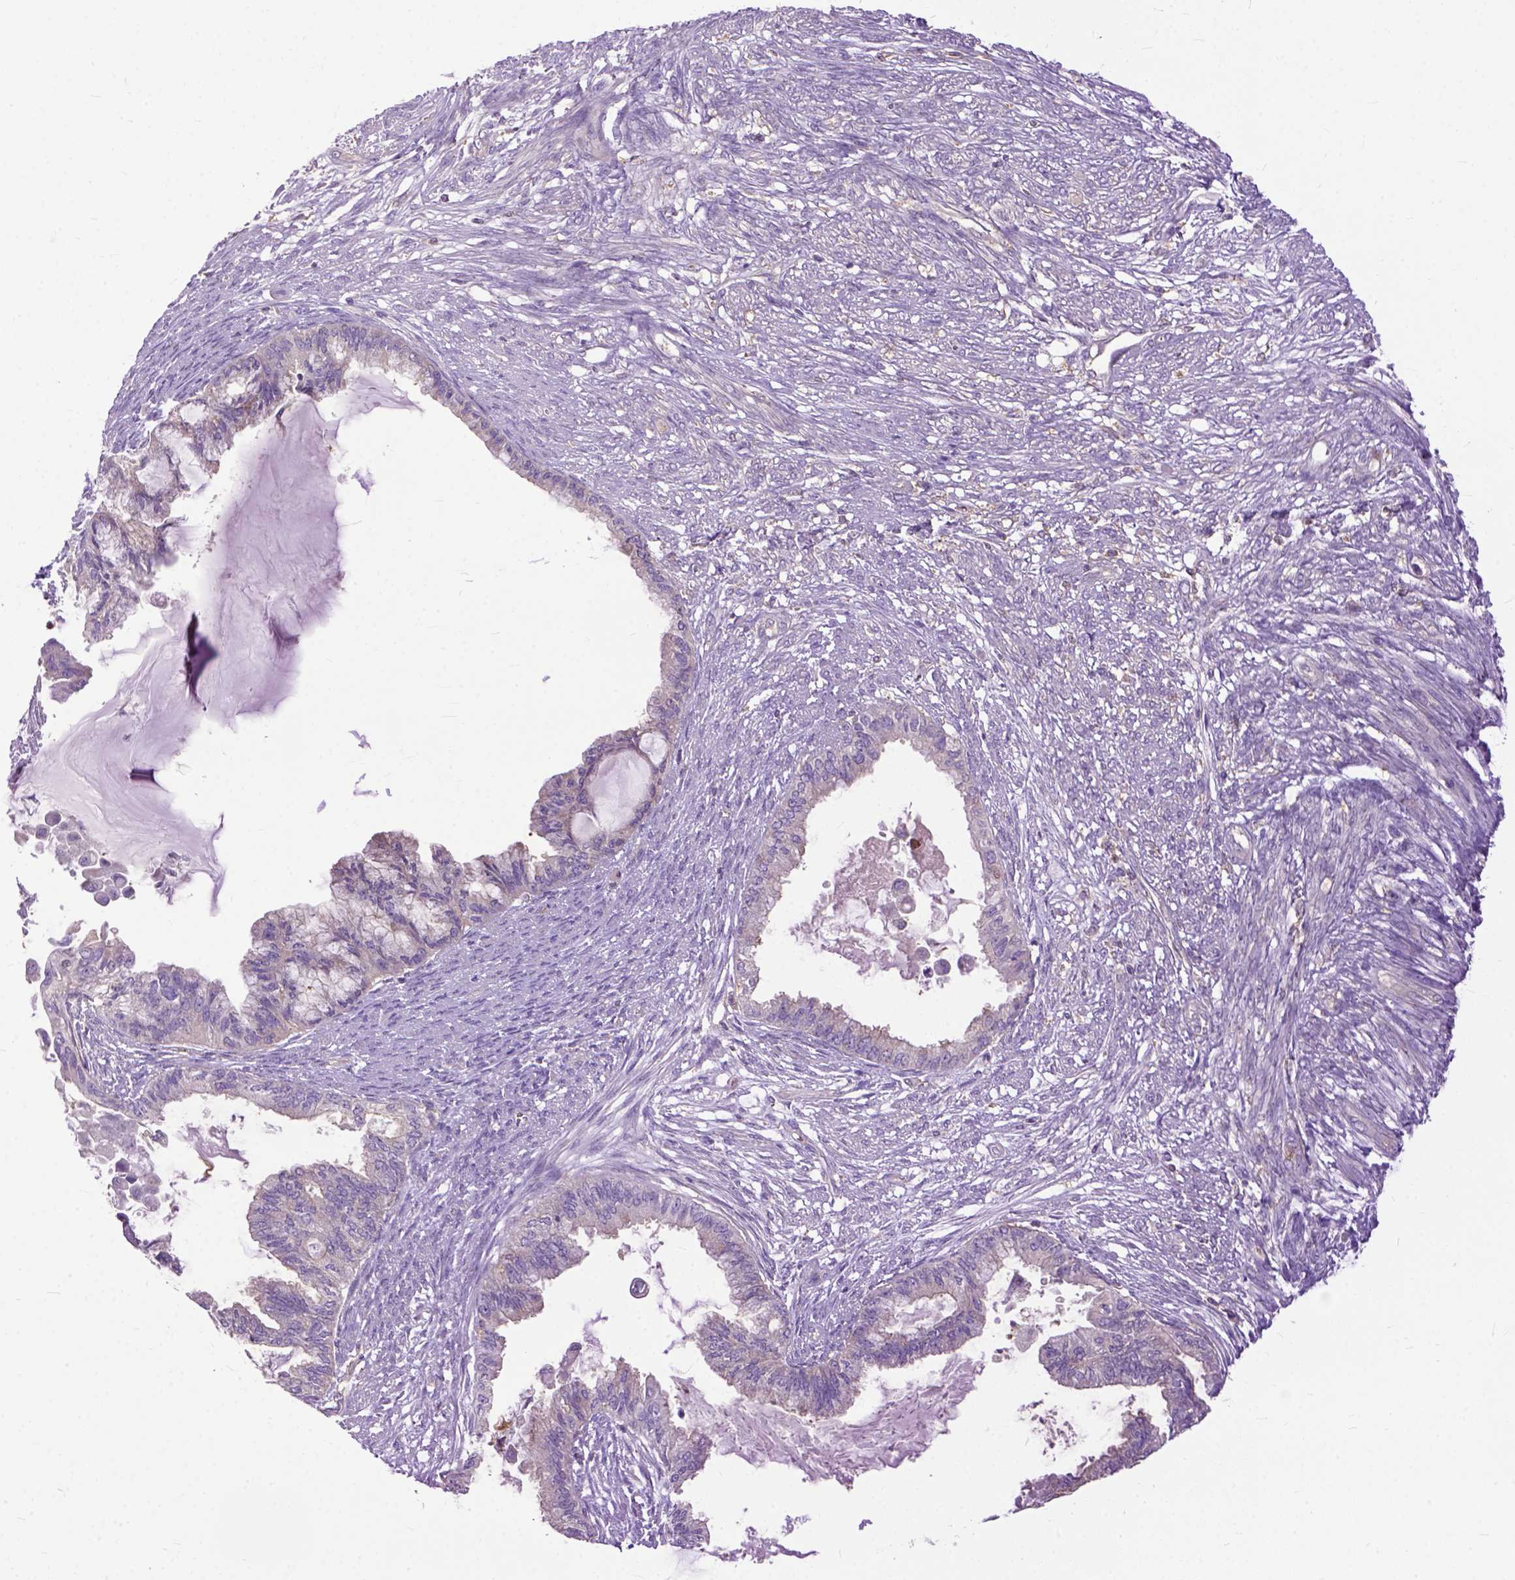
{"staining": {"intensity": "negative", "quantity": "none", "location": "none"}, "tissue": "endometrial cancer", "cell_type": "Tumor cells", "image_type": "cancer", "snomed": [{"axis": "morphology", "description": "Adenocarcinoma, NOS"}, {"axis": "topography", "description": "Endometrium"}], "caption": "This is an immunohistochemistry micrograph of endometrial cancer (adenocarcinoma). There is no positivity in tumor cells.", "gene": "NAMPT", "patient": {"sex": "female", "age": 86}}